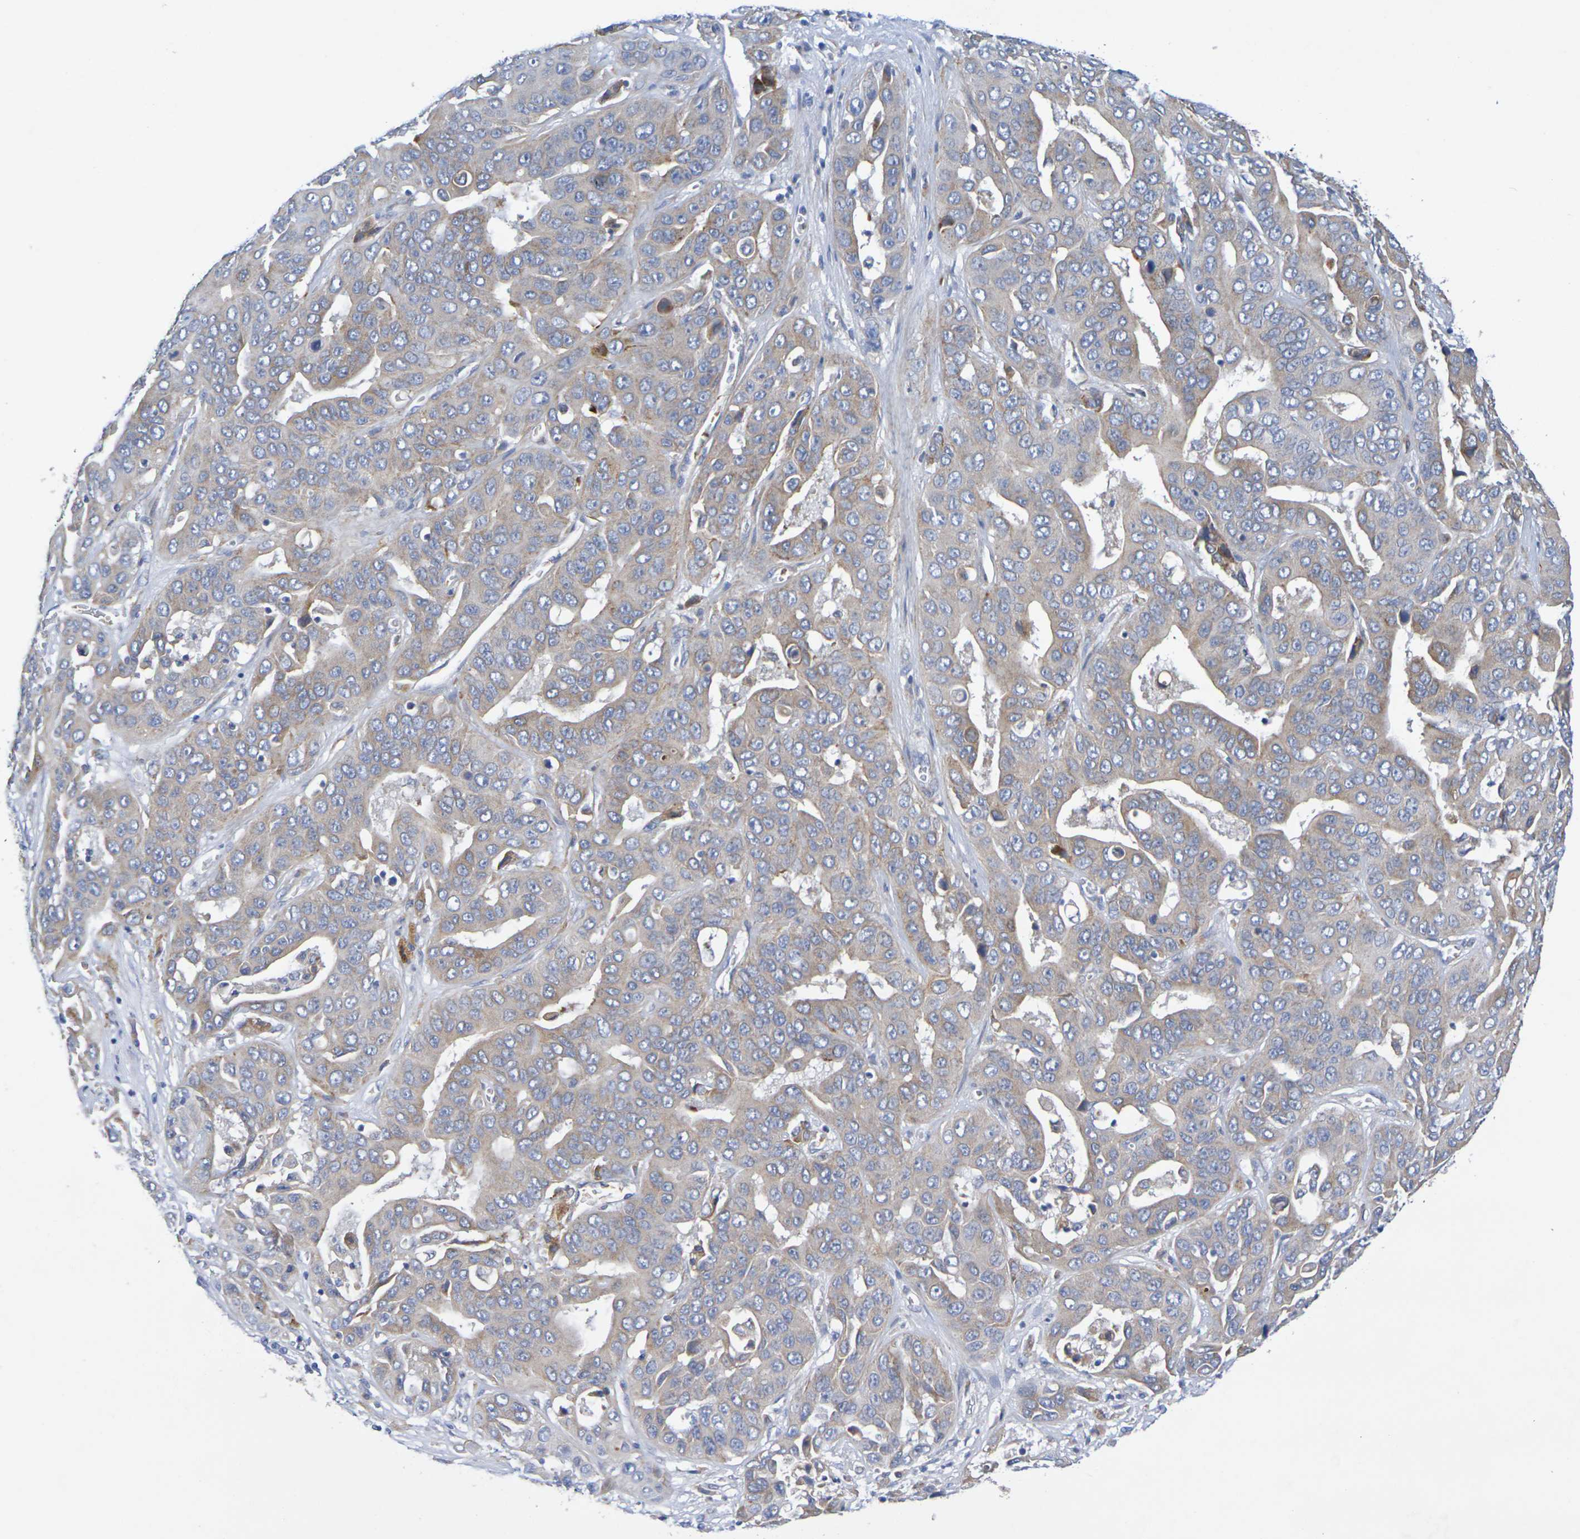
{"staining": {"intensity": "weak", "quantity": "25%-75%", "location": "cytoplasmic/membranous"}, "tissue": "liver cancer", "cell_type": "Tumor cells", "image_type": "cancer", "snomed": [{"axis": "morphology", "description": "Cholangiocarcinoma"}, {"axis": "topography", "description": "Liver"}], "caption": "Tumor cells show low levels of weak cytoplasmic/membranous positivity in approximately 25%-75% of cells in cholangiocarcinoma (liver).", "gene": "SDC4", "patient": {"sex": "female", "age": 52}}